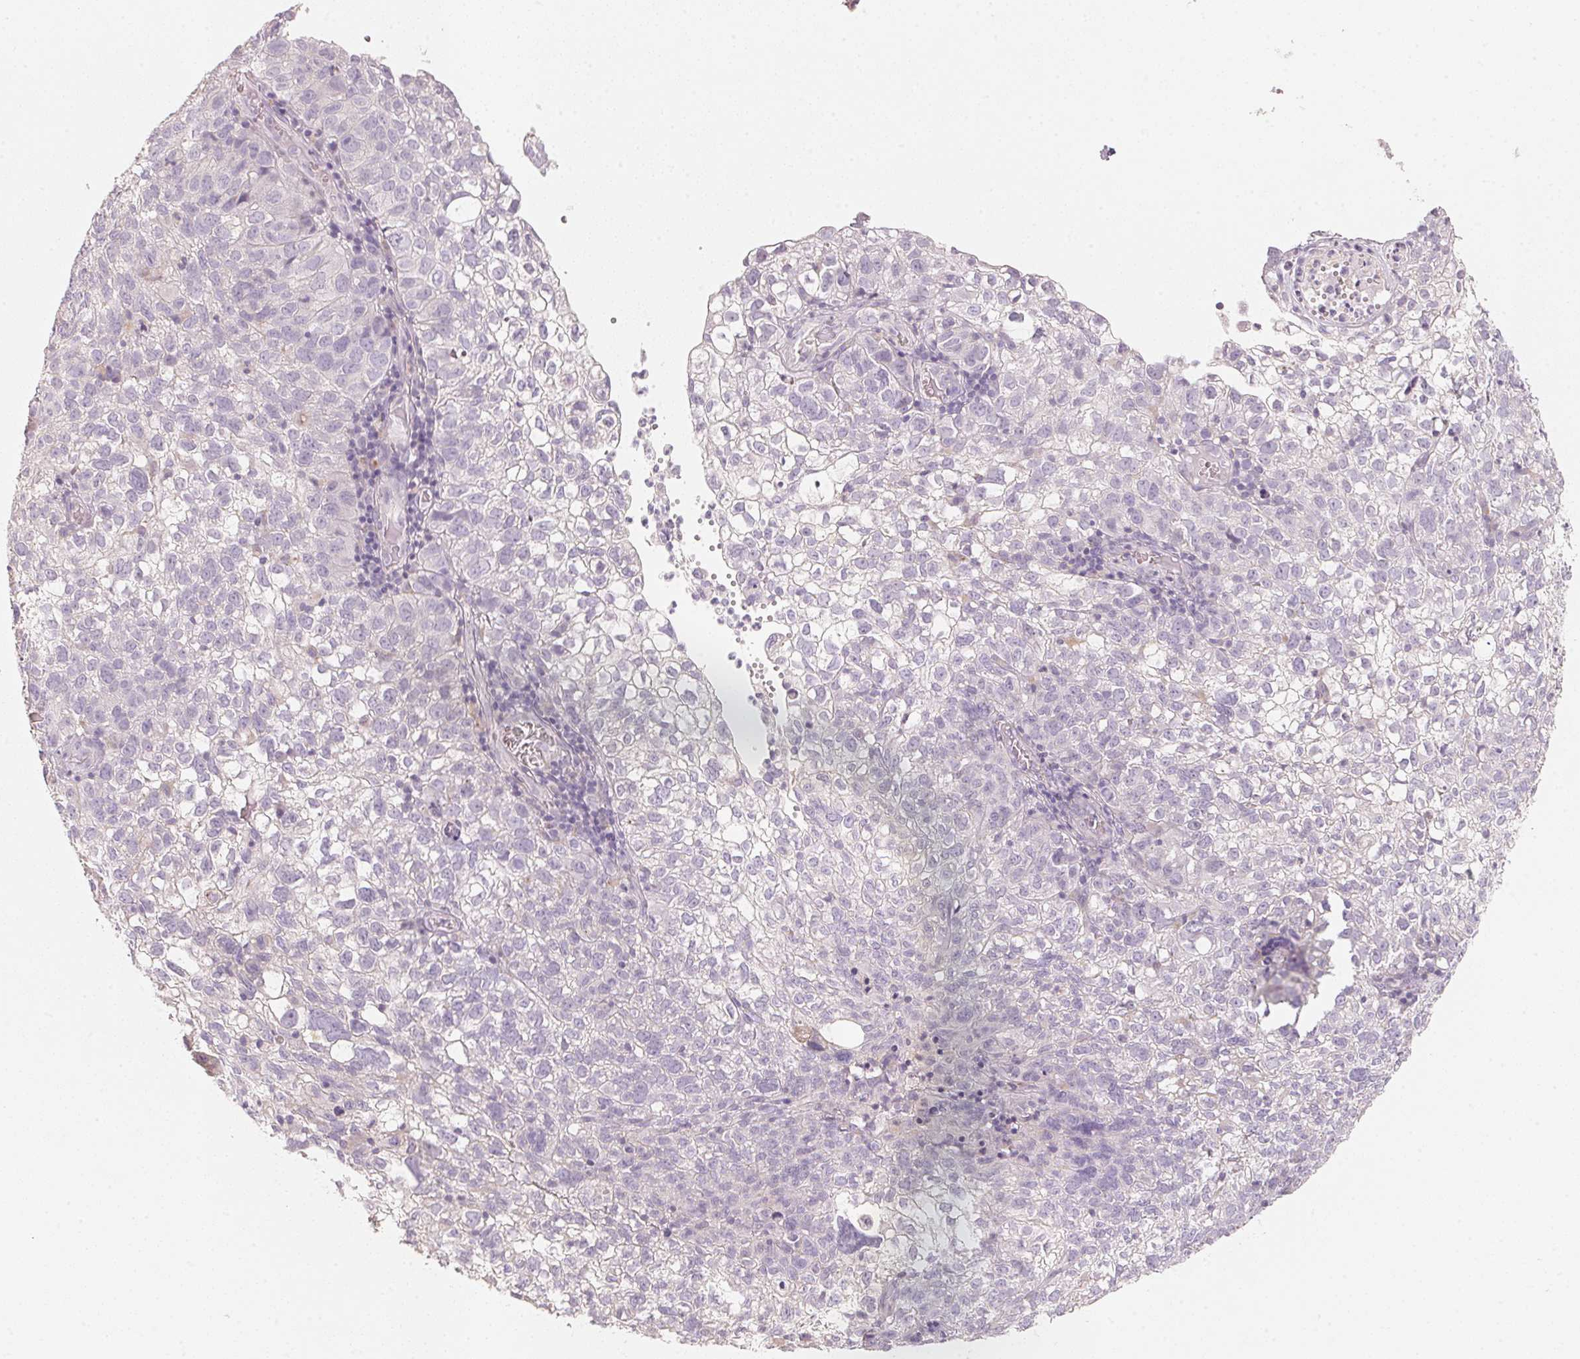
{"staining": {"intensity": "negative", "quantity": "none", "location": "none"}, "tissue": "cervical cancer", "cell_type": "Tumor cells", "image_type": "cancer", "snomed": [{"axis": "morphology", "description": "Squamous cell carcinoma, NOS"}, {"axis": "topography", "description": "Cervix"}], "caption": "Tumor cells are negative for protein expression in human squamous cell carcinoma (cervical).", "gene": "TREH", "patient": {"sex": "female", "age": 55}}